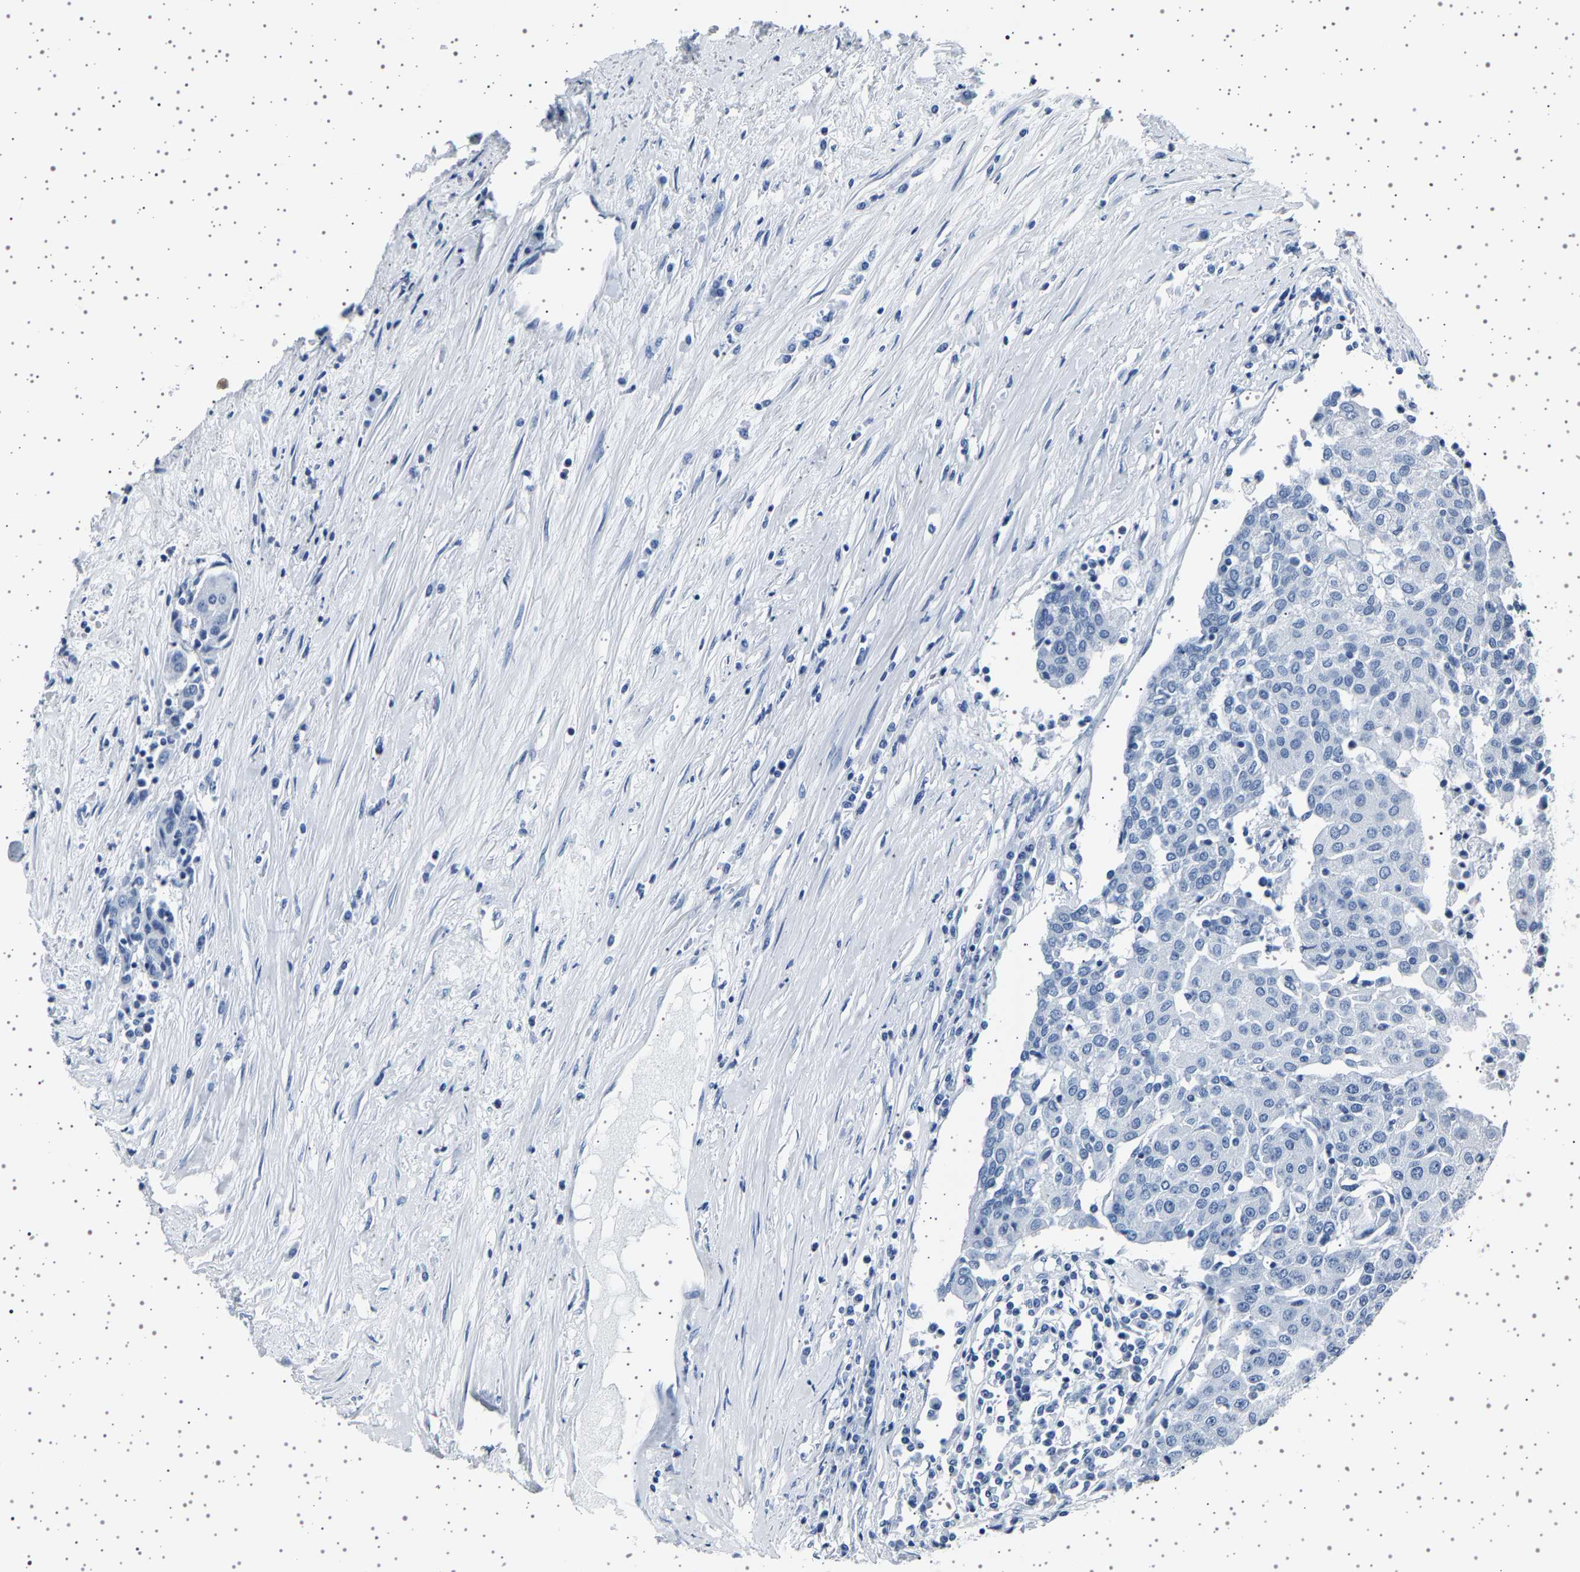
{"staining": {"intensity": "negative", "quantity": "none", "location": "none"}, "tissue": "urothelial cancer", "cell_type": "Tumor cells", "image_type": "cancer", "snomed": [{"axis": "morphology", "description": "Urothelial carcinoma, High grade"}, {"axis": "topography", "description": "Urinary bladder"}], "caption": "This is an immunohistochemistry (IHC) image of human high-grade urothelial carcinoma. There is no positivity in tumor cells.", "gene": "TFF3", "patient": {"sex": "female", "age": 85}}